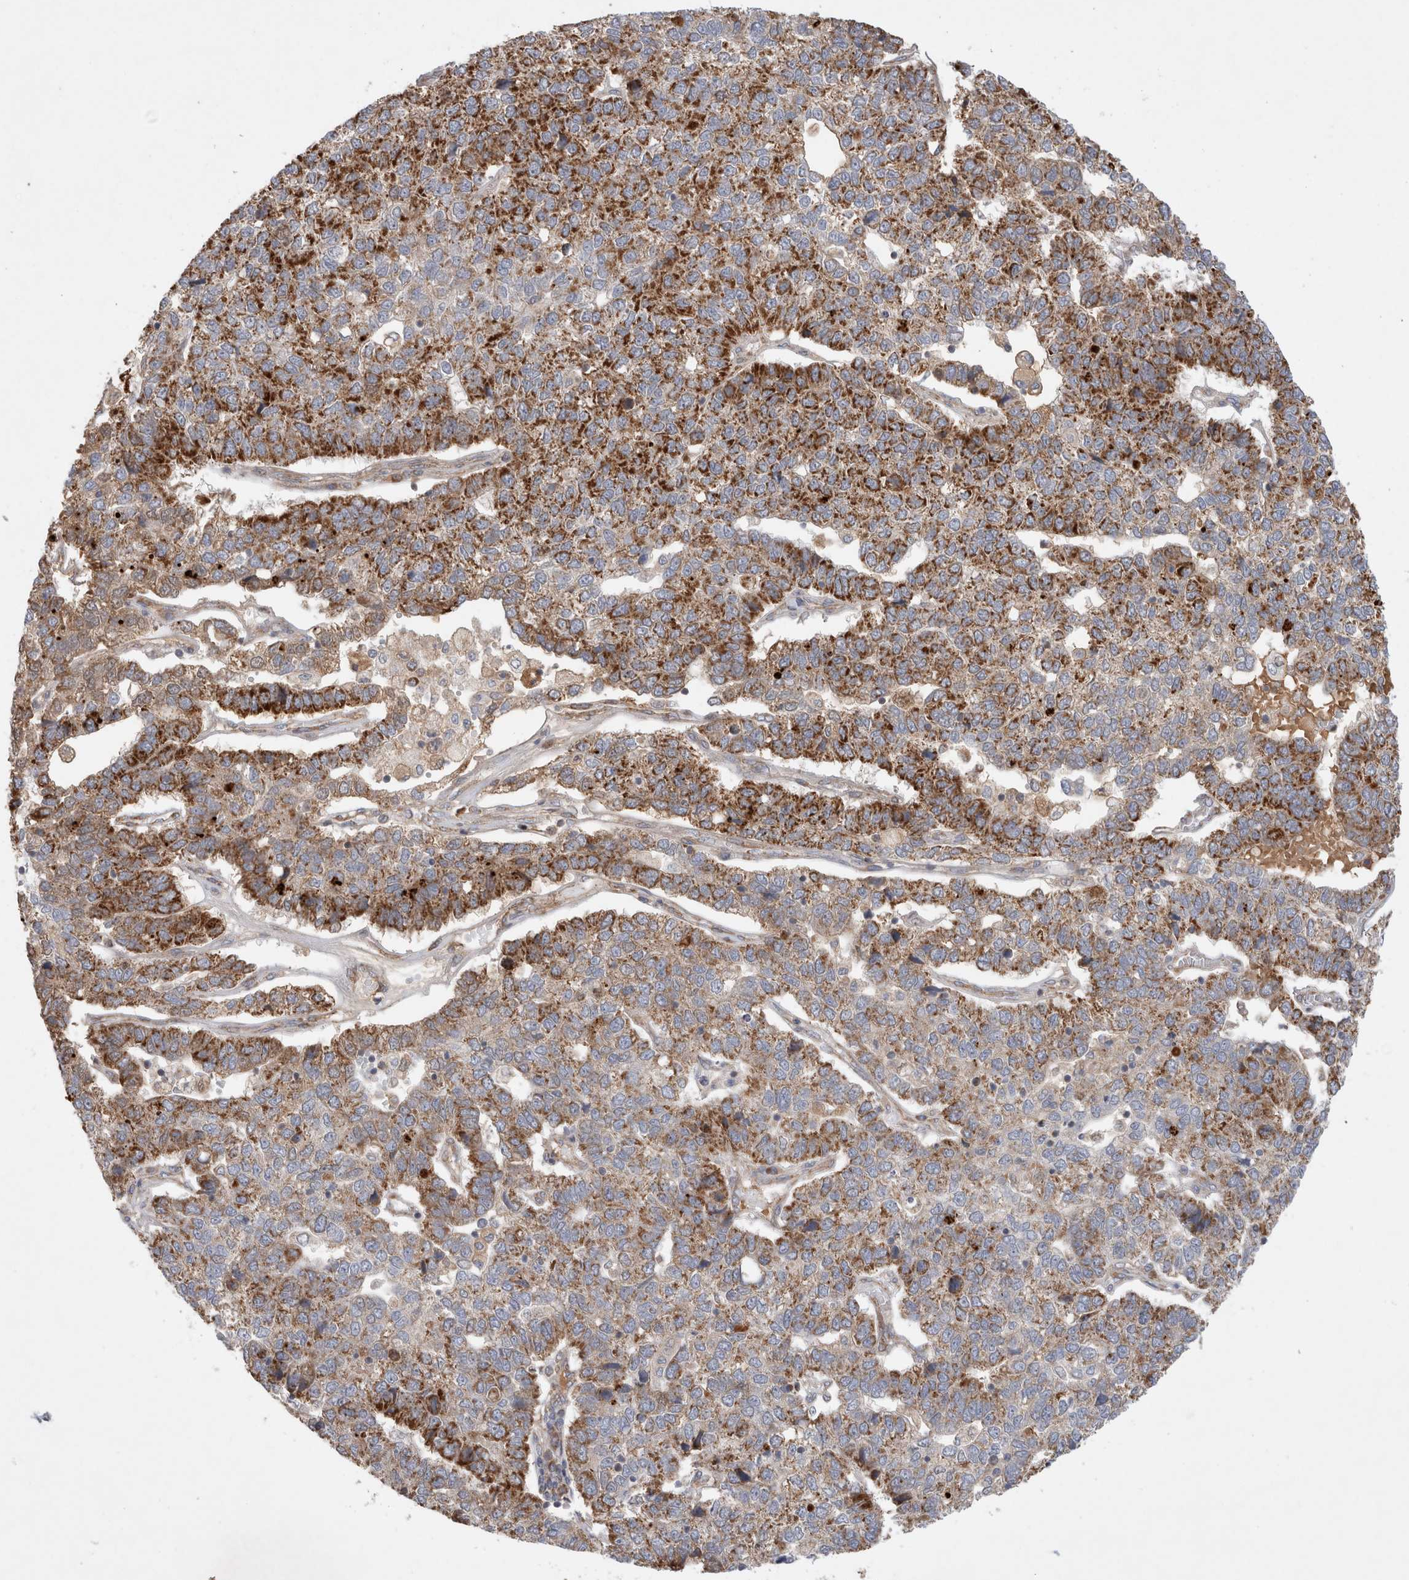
{"staining": {"intensity": "strong", "quantity": "25%-75%", "location": "cytoplasmic/membranous"}, "tissue": "pancreatic cancer", "cell_type": "Tumor cells", "image_type": "cancer", "snomed": [{"axis": "morphology", "description": "Adenocarcinoma, NOS"}, {"axis": "topography", "description": "Pancreas"}], "caption": "Protein staining displays strong cytoplasmic/membranous expression in about 25%-75% of tumor cells in pancreatic cancer (adenocarcinoma).", "gene": "MRPS28", "patient": {"sex": "female", "age": 61}}